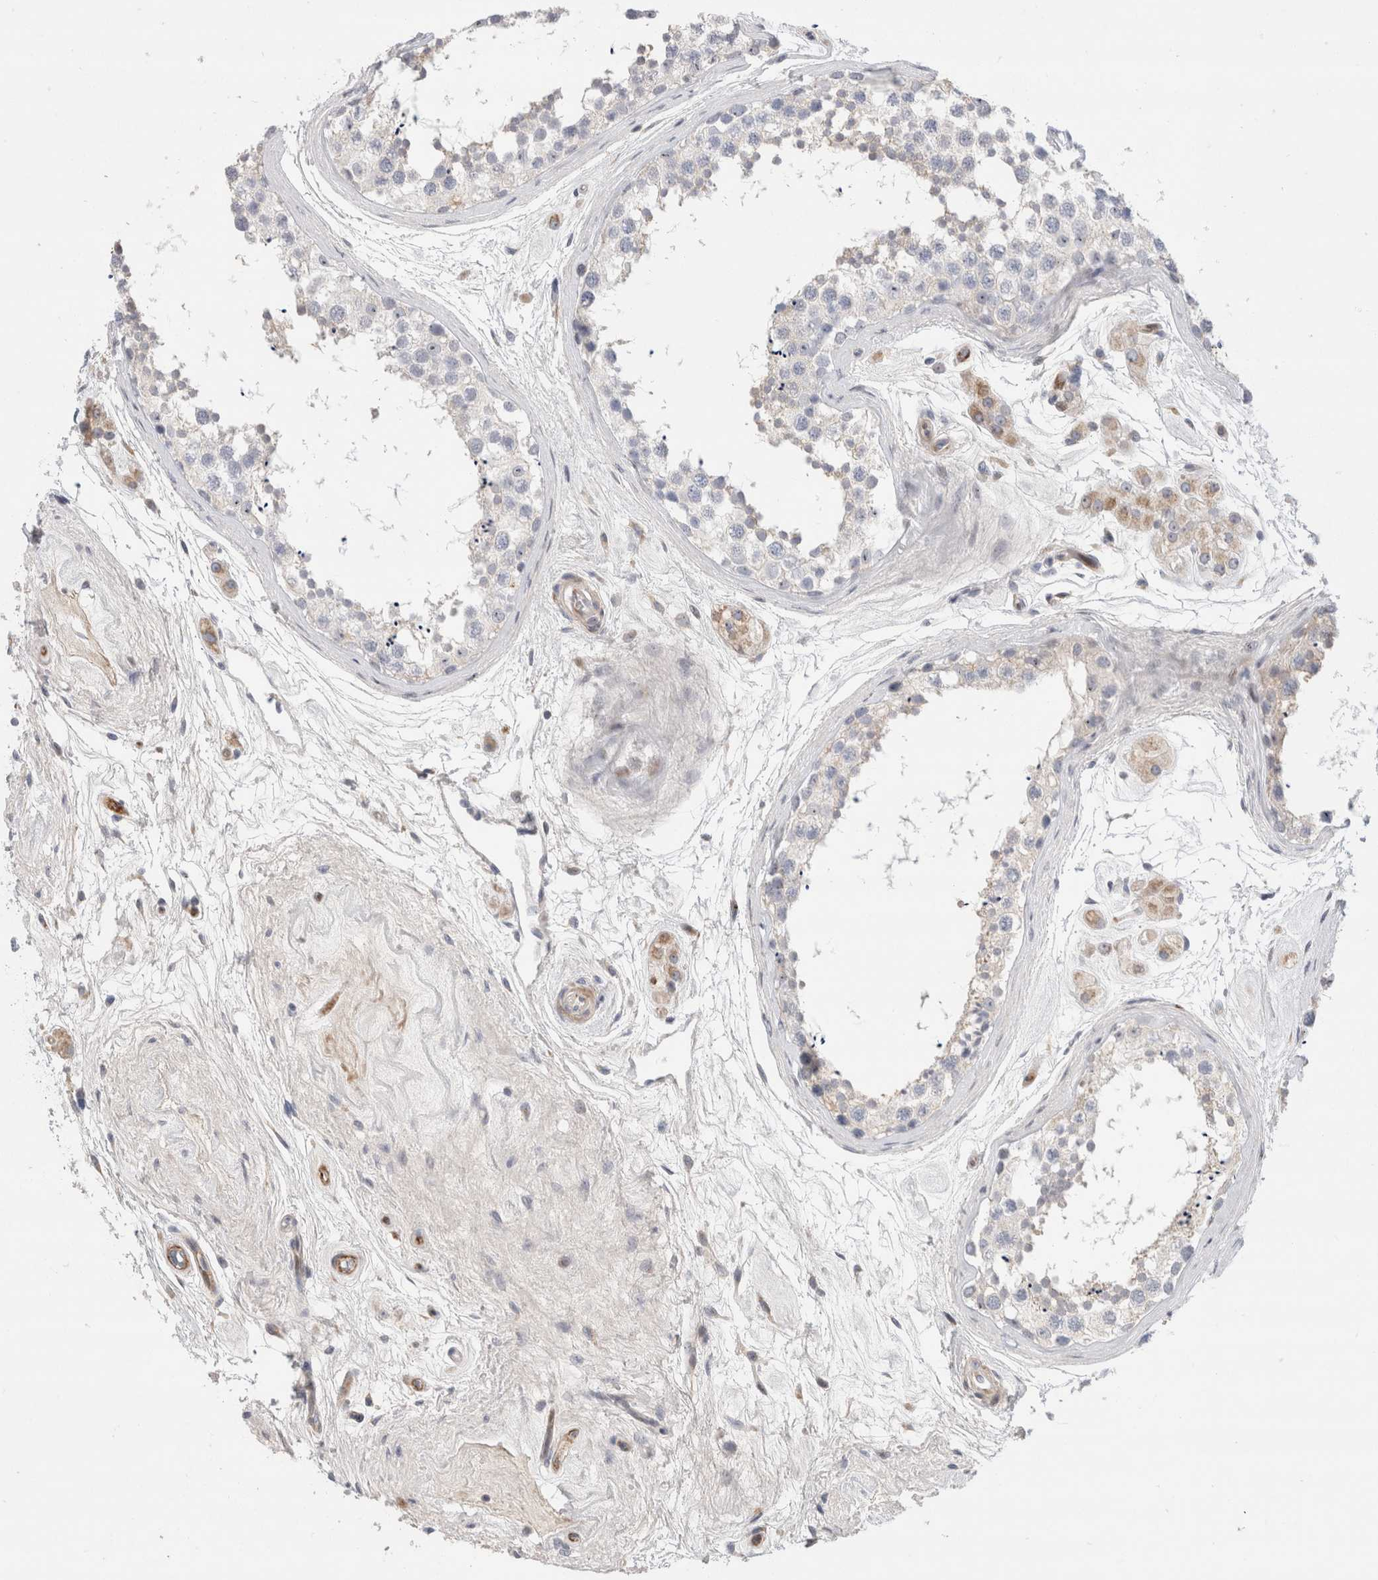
{"staining": {"intensity": "negative", "quantity": "none", "location": "none"}, "tissue": "testis", "cell_type": "Cells in seminiferous ducts", "image_type": "normal", "snomed": [{"axis": "morphology", "description": "Normal tissue, NOS"}, {"axis": "topography", "description": "Testis"}], "caption": "Immunohistochemistry of benign testis reveals no expression in cells in seminiferous ducts. (Brightfield microscopy of DAB (3,3'-diaminobenzidine) immunohistochemistry (IHC) at high magnification).", "gene": "ECHDC2", "patient": {"sex": "male", "age": 56}}